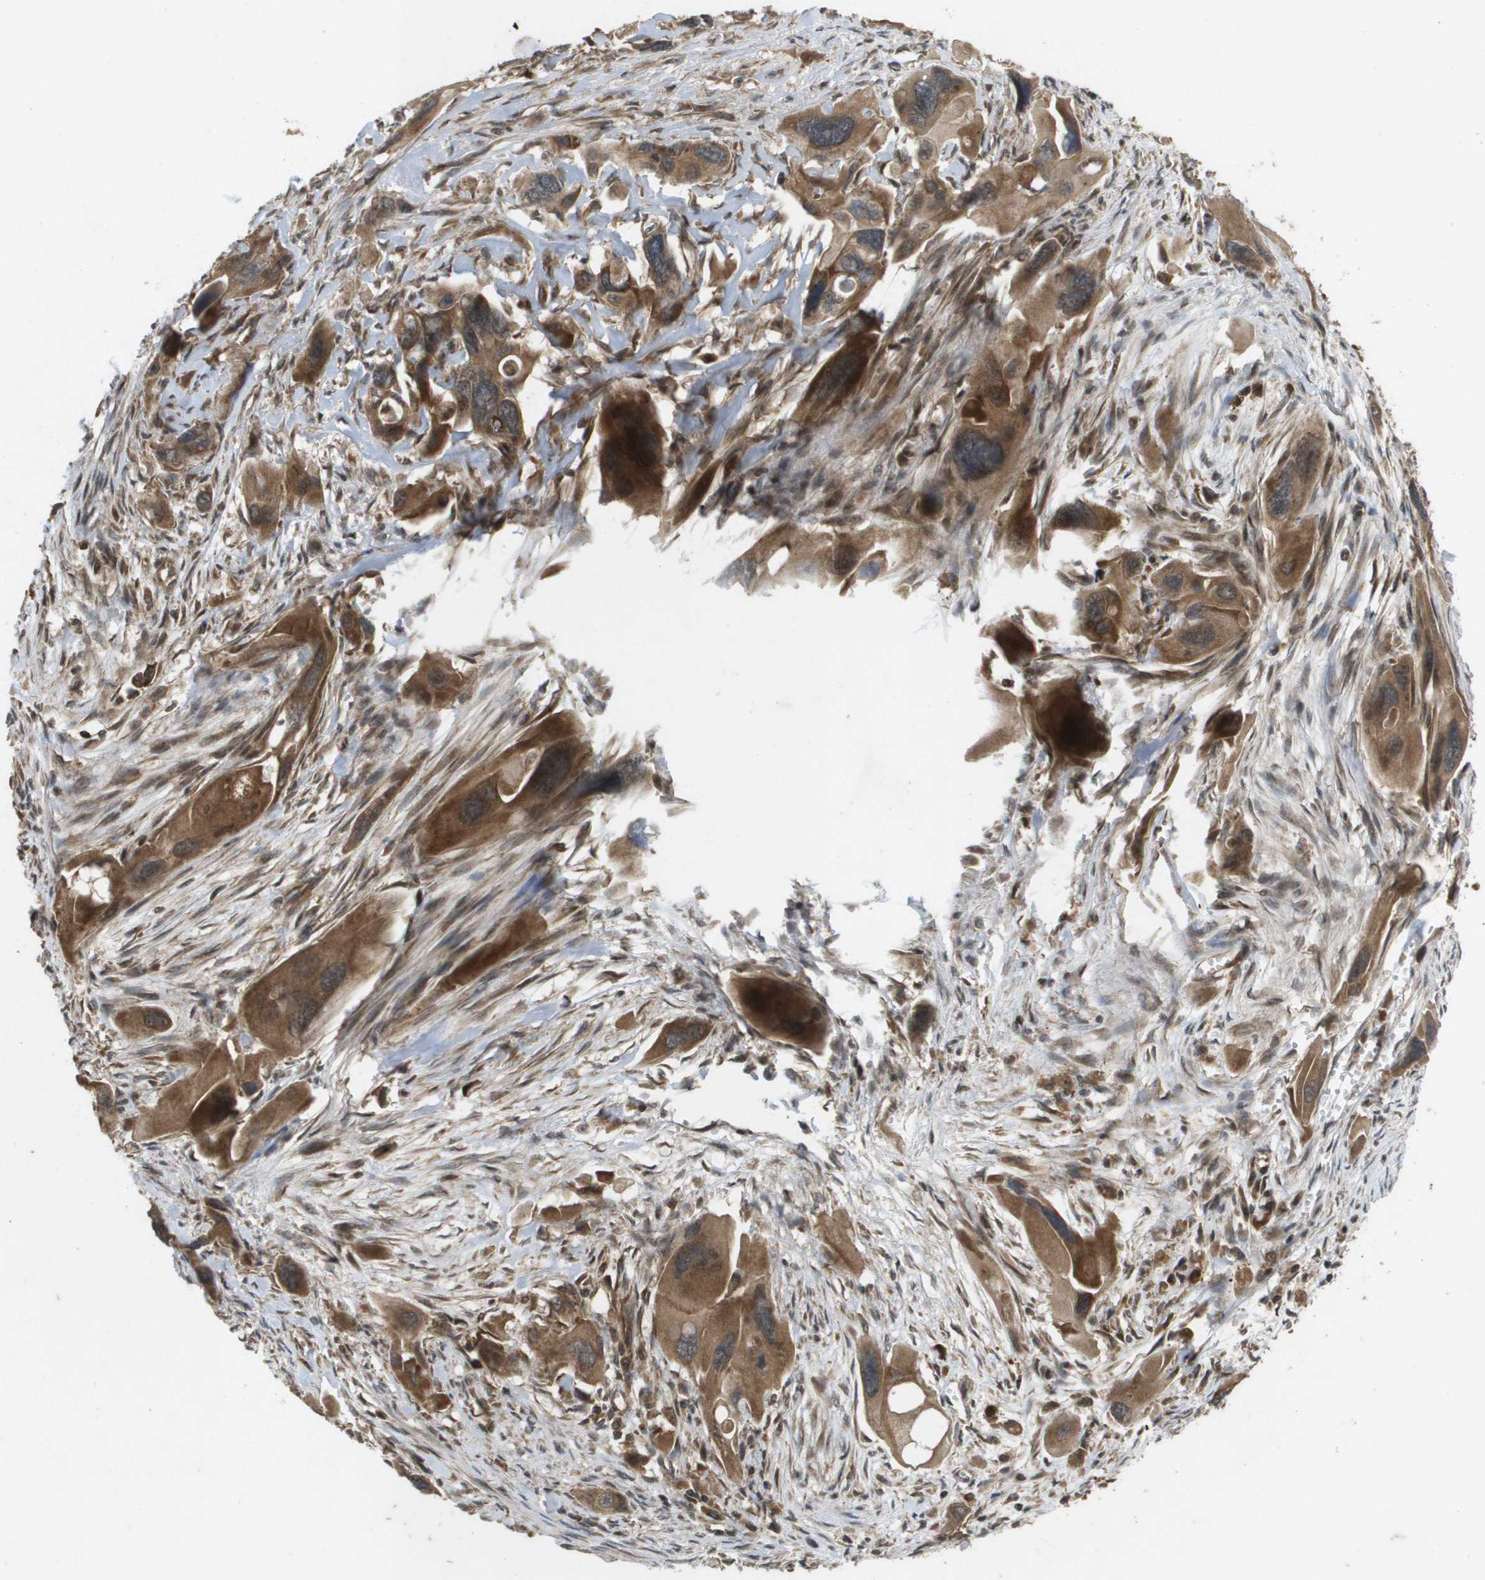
{"staining": {"intensity": "strong", "quantity": ">75%", "location": "cytoplasmic/membranous"}, "tissue": "pancreatic cancer", "cell_type": "Tumor cells", "image_type": "cancer", "snomed": [{"axis": "morphology", "description": "Adenocarcinoma, NOS"}, {"axis": "topography", "description": "Pancreas"}], "caption": "IHC photomicrograph of human pancreatic cancer stained for a protein (brown), which reveals high levels of strong cytoplasmic/membranous positivity in about >75% of tumor cells.", "gene": "KIF11", "patient": {"sex": "male", "age": 73}}